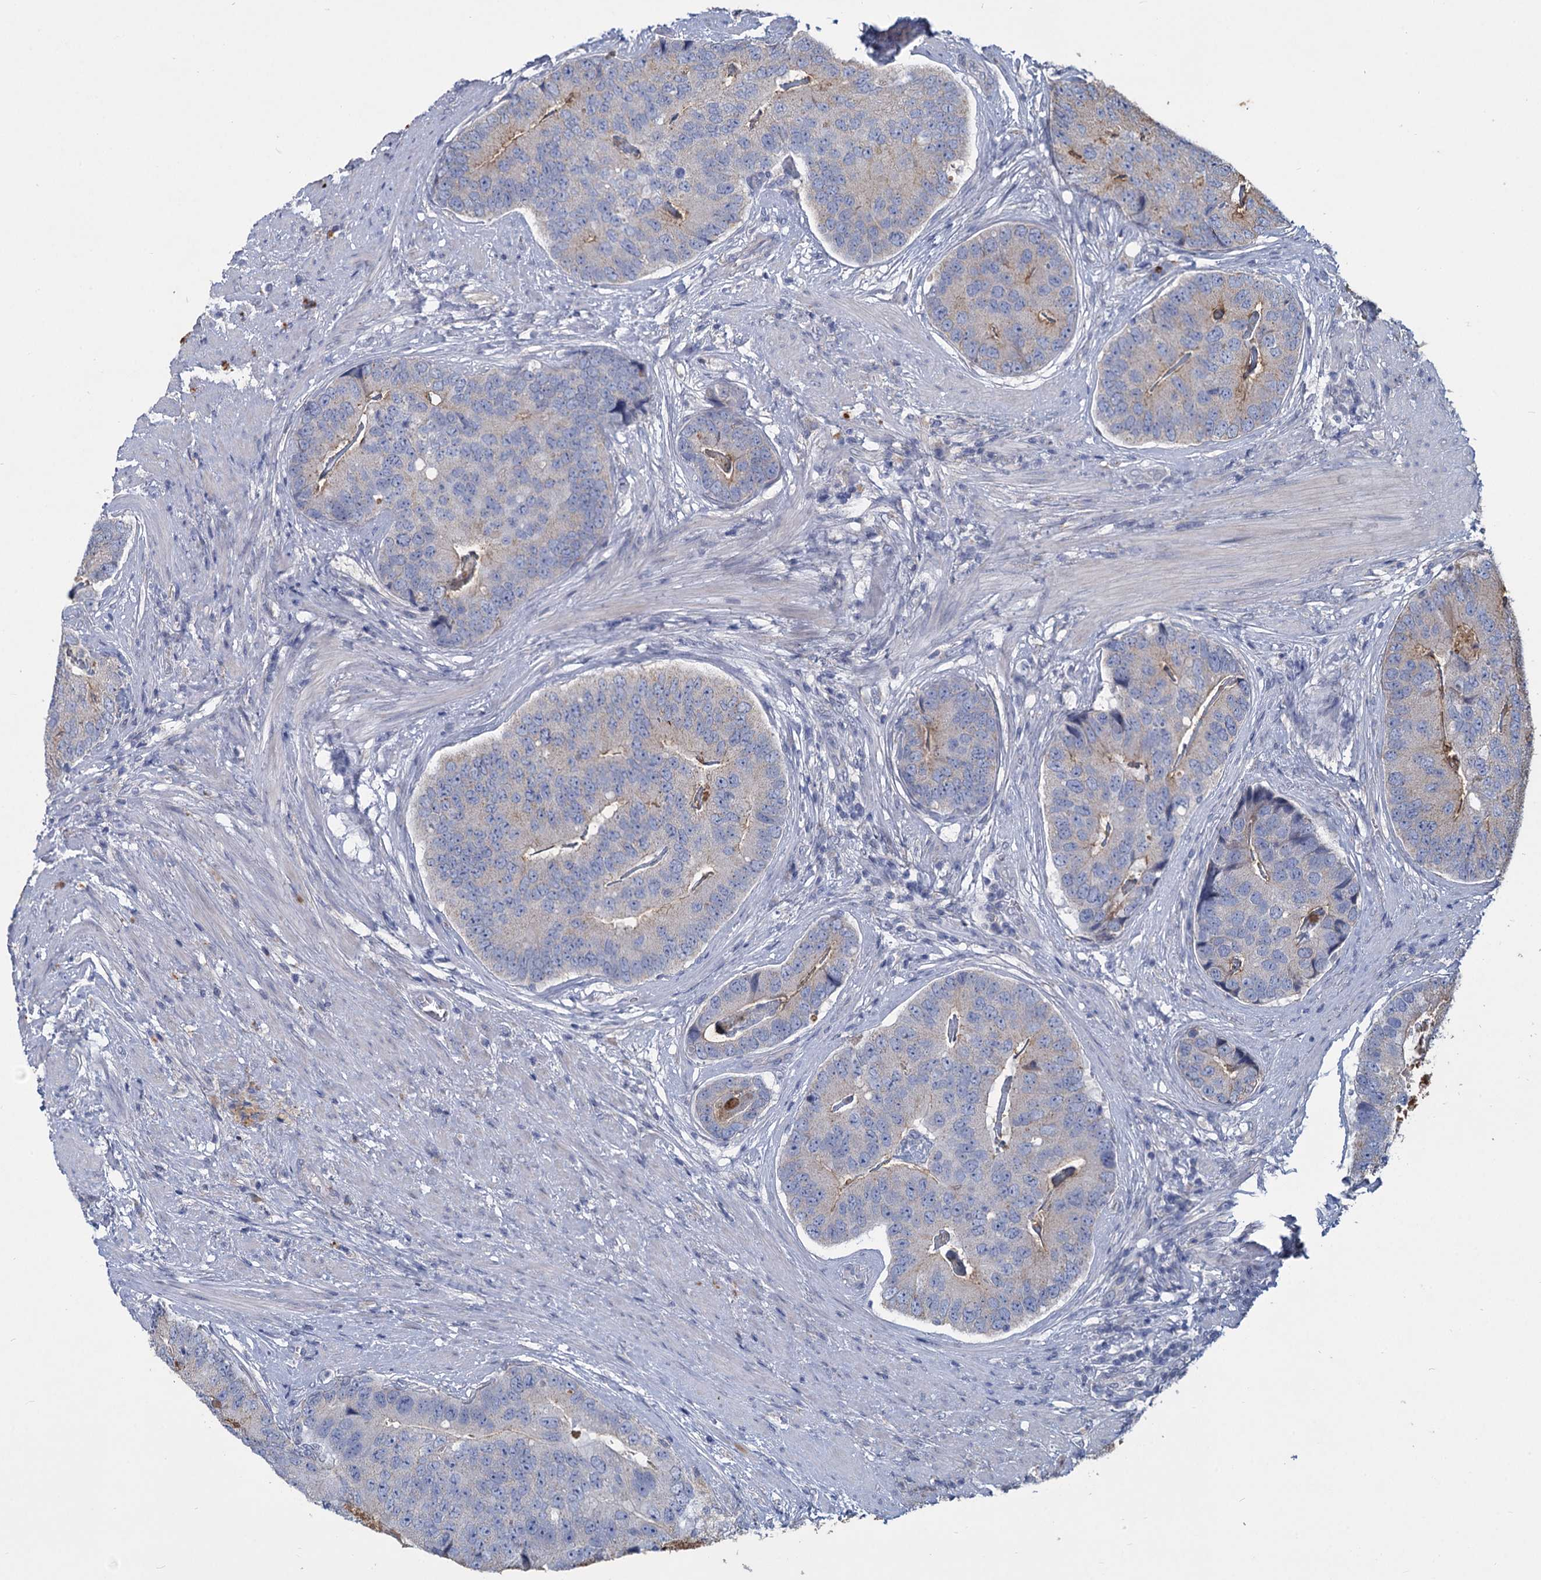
{"staining": {"intensity": "weak", "quantity": "<25%", "location": "cytoplasmic/membranous"}, "tissue": "prostate cancer", "cell_type": "Tumor cells", "image_type": "cancer", "snomed": [{"axis": "morphology", "description": "Adenocarcinoma, High grade"}, {"axis": "topography", "description": "Prostate"}], "caption": "Tumor cells are negative for protein expression in human prostate cancer. The staining was performed using DAB (3,3'-diaminobenzidine) to visualize the protein expression in brown, while the nuclei were stained in blue with hematoxylin (Magnification: 20x).", "gene": "HES2", "patient": {"sex": "male", "age": 70}}